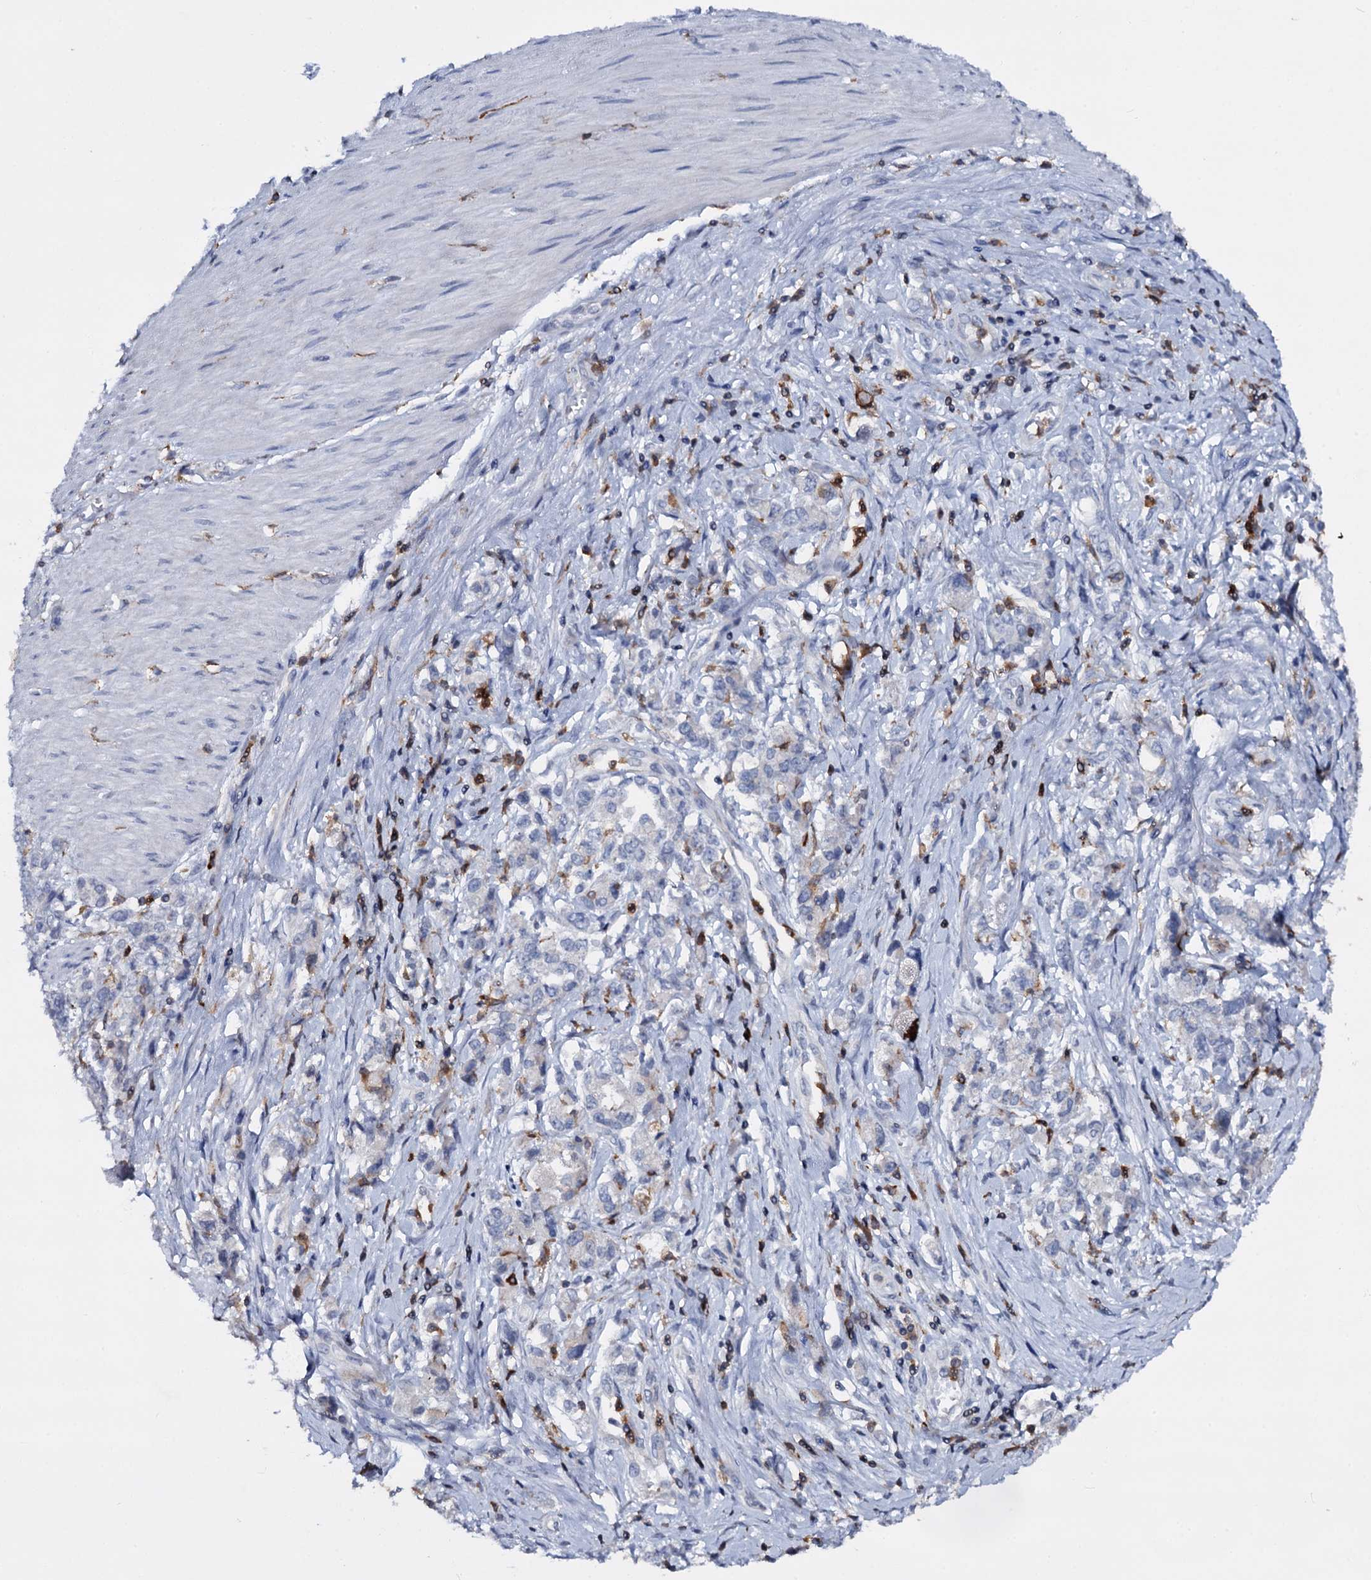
{"staining": {"intensity": "negative", "quantity": "none", "location": "none"}, "tissue": "stomach cancer", "cell_type": "Tumor cells", "image_type": "cancer", "snomed": [{"axis": "morphology", "description": "Adenocarcinoma, NOS"}, {"axis": "topography", "description": "Stomach"}], "caption": "Tumor cells are negative for brown protein staining in stomach cancer.", "gene": "RHOG", "patient": {"sex": "female", "age": 76}}